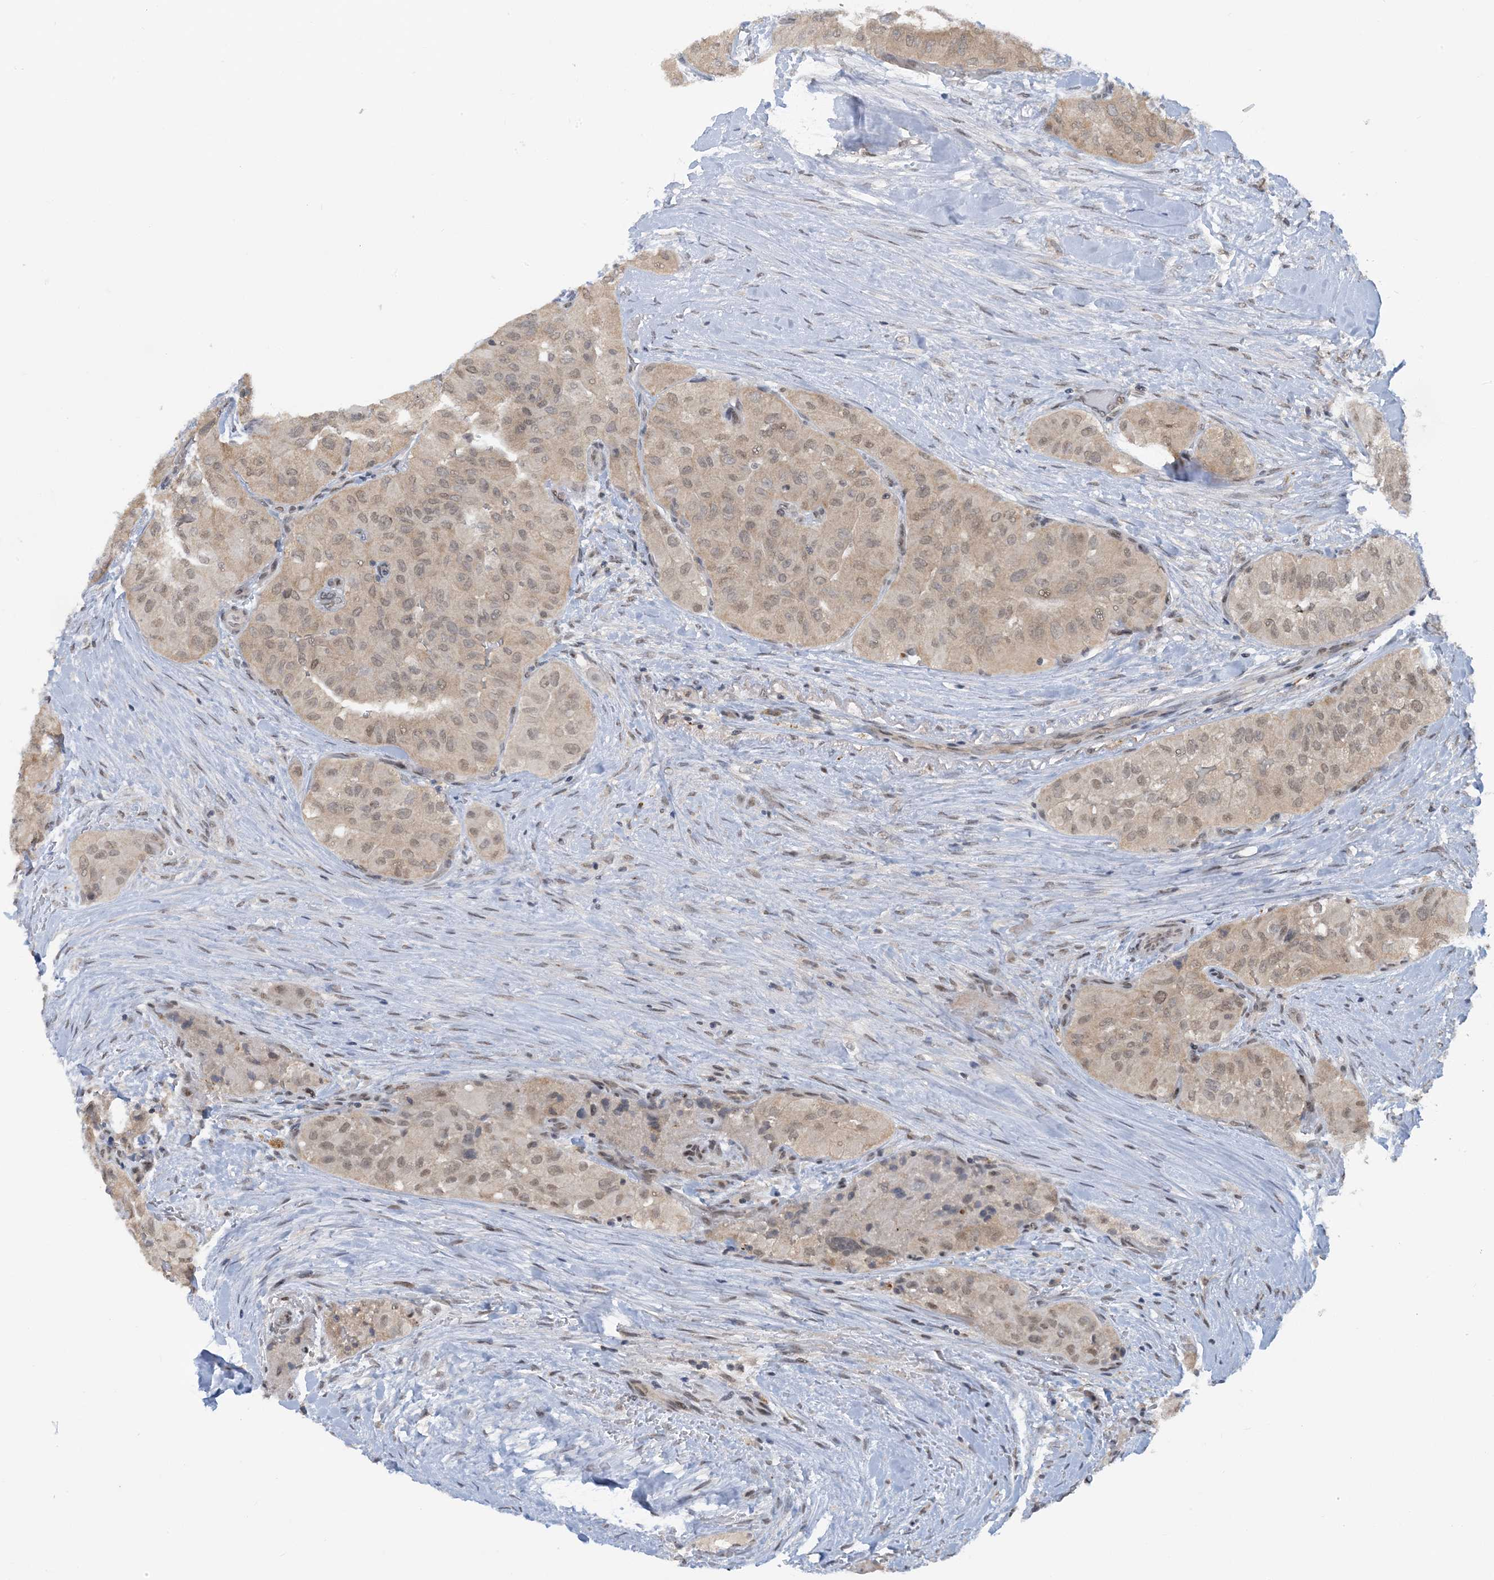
{"staining": {"intensity": "weak", "quantity": "25%-75%", "location": "cytoplasmic/membranous,nuclear"}, "tissue": "thyroid cancer", "cell_type": "Tumor cells", "image_type": "cancer", "snomed": [{"axis": "morphology", "description": "Papillary adenocarcinoma, NOS"}, {"axis": "topography", "description": "Thyroid gland"}], "caption": "A low amount of weak cytoplasmic/membranous and nuclear positivity is identified in about 25%-75% of tumor cells in papillary adenocarcinoma (thyroid) tissue. (IHC, brightfield microscopy, high magnification).", "gene": "ACYP2", "patient": {"sex": "female", "age": 59}}